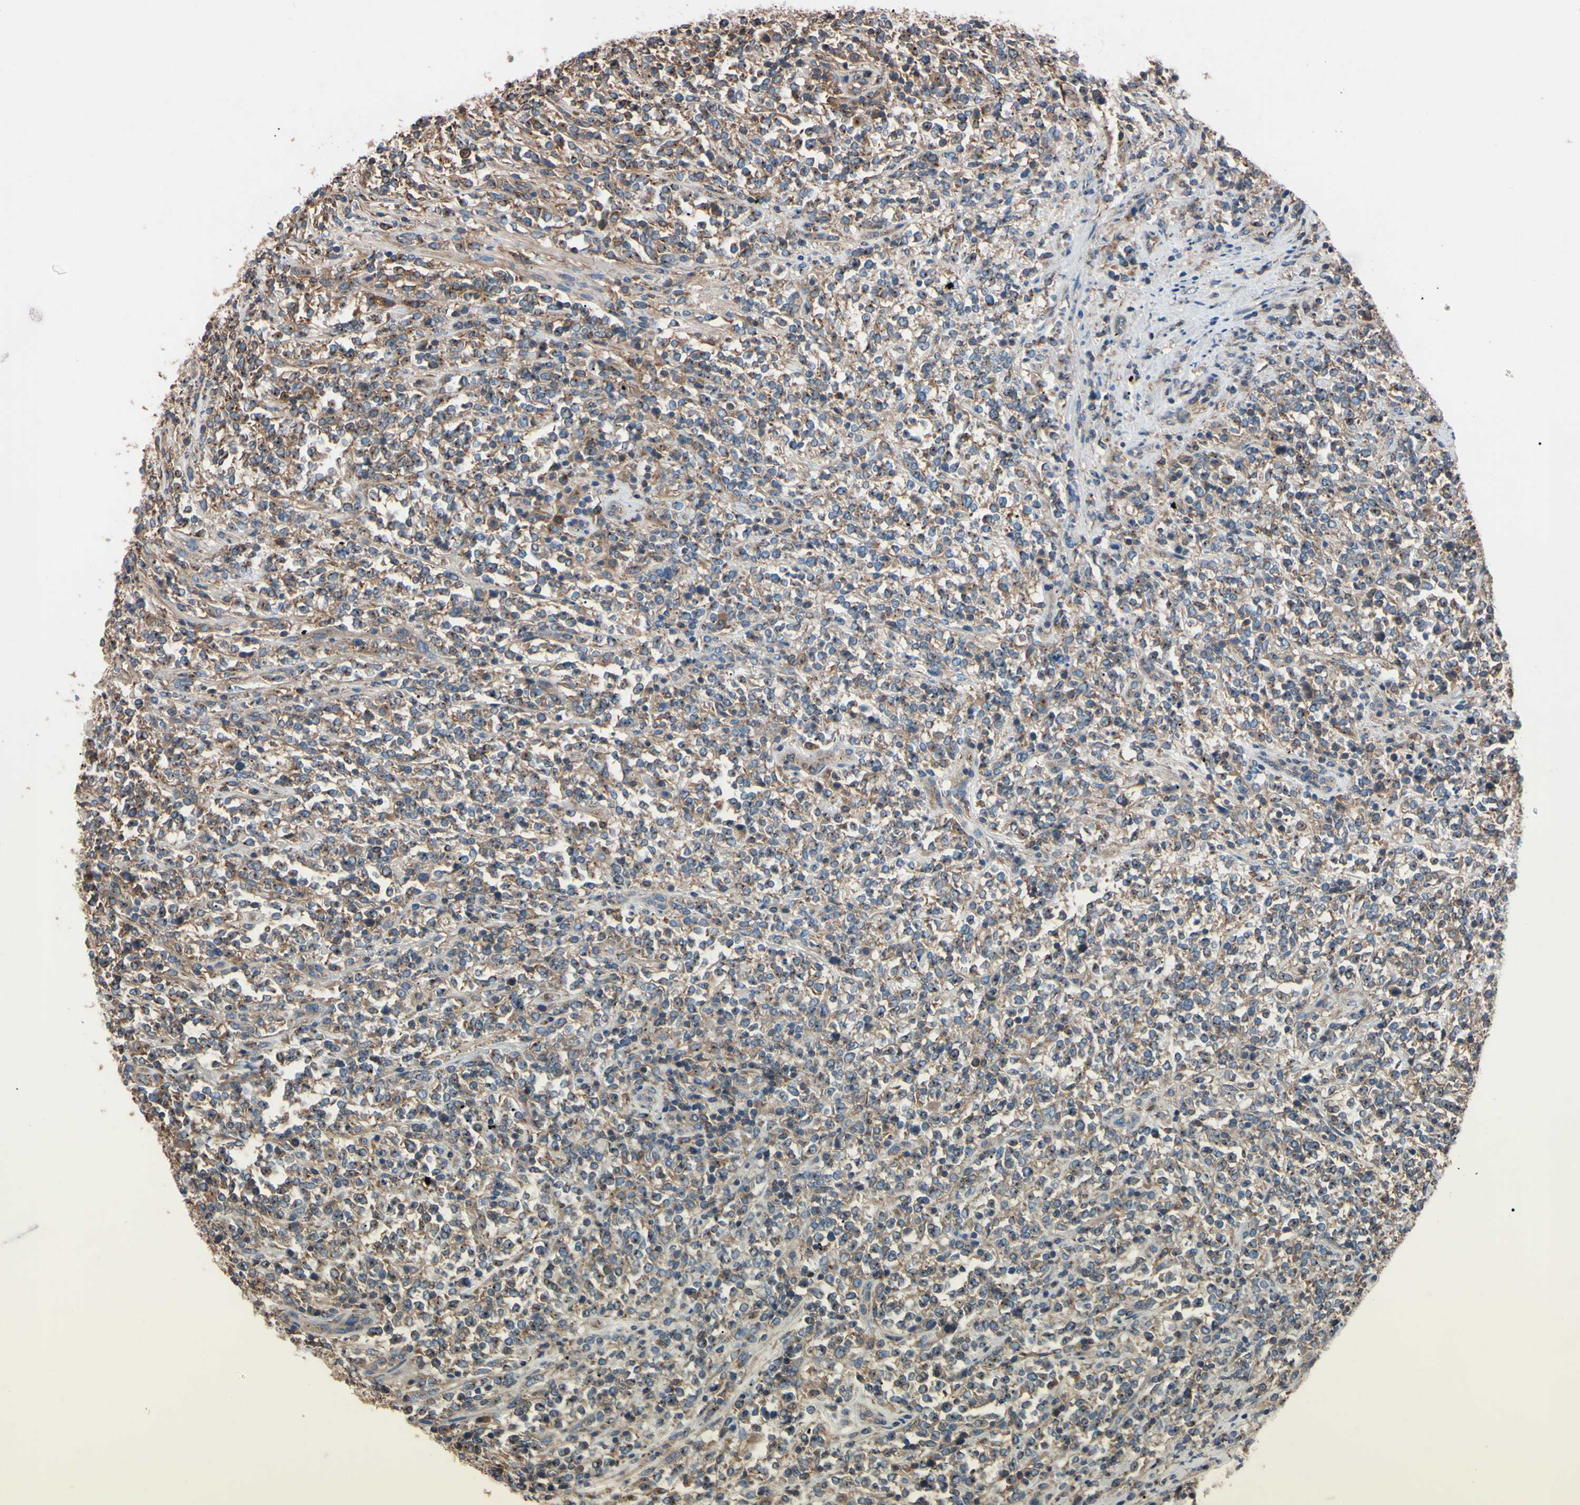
{"staining": {"intensity": "moderate", "quantity": ">75%", "location": "cytoplasmic/membranous"}, "tissue": "lymphoma", "cell_type": "Tumor cells", "image_type": "cancer", "snomed": [{"axis": "morphology", "description": "Malignant lymphoma, non-Hodgkin's type, High grade"}, {"axis": "topography", "description": "Soft tissue"}], "caption": "A high-resolution photomicrograph shows IHC staining of malignant lymphoma, non-Hodgkin's type (high-grade), which exhibits moderate cytoplasmic/membranous staining in about >75% of tumor cells.", "gene": "PRKACA", "patient": {"sex": "male", "age": 18}}